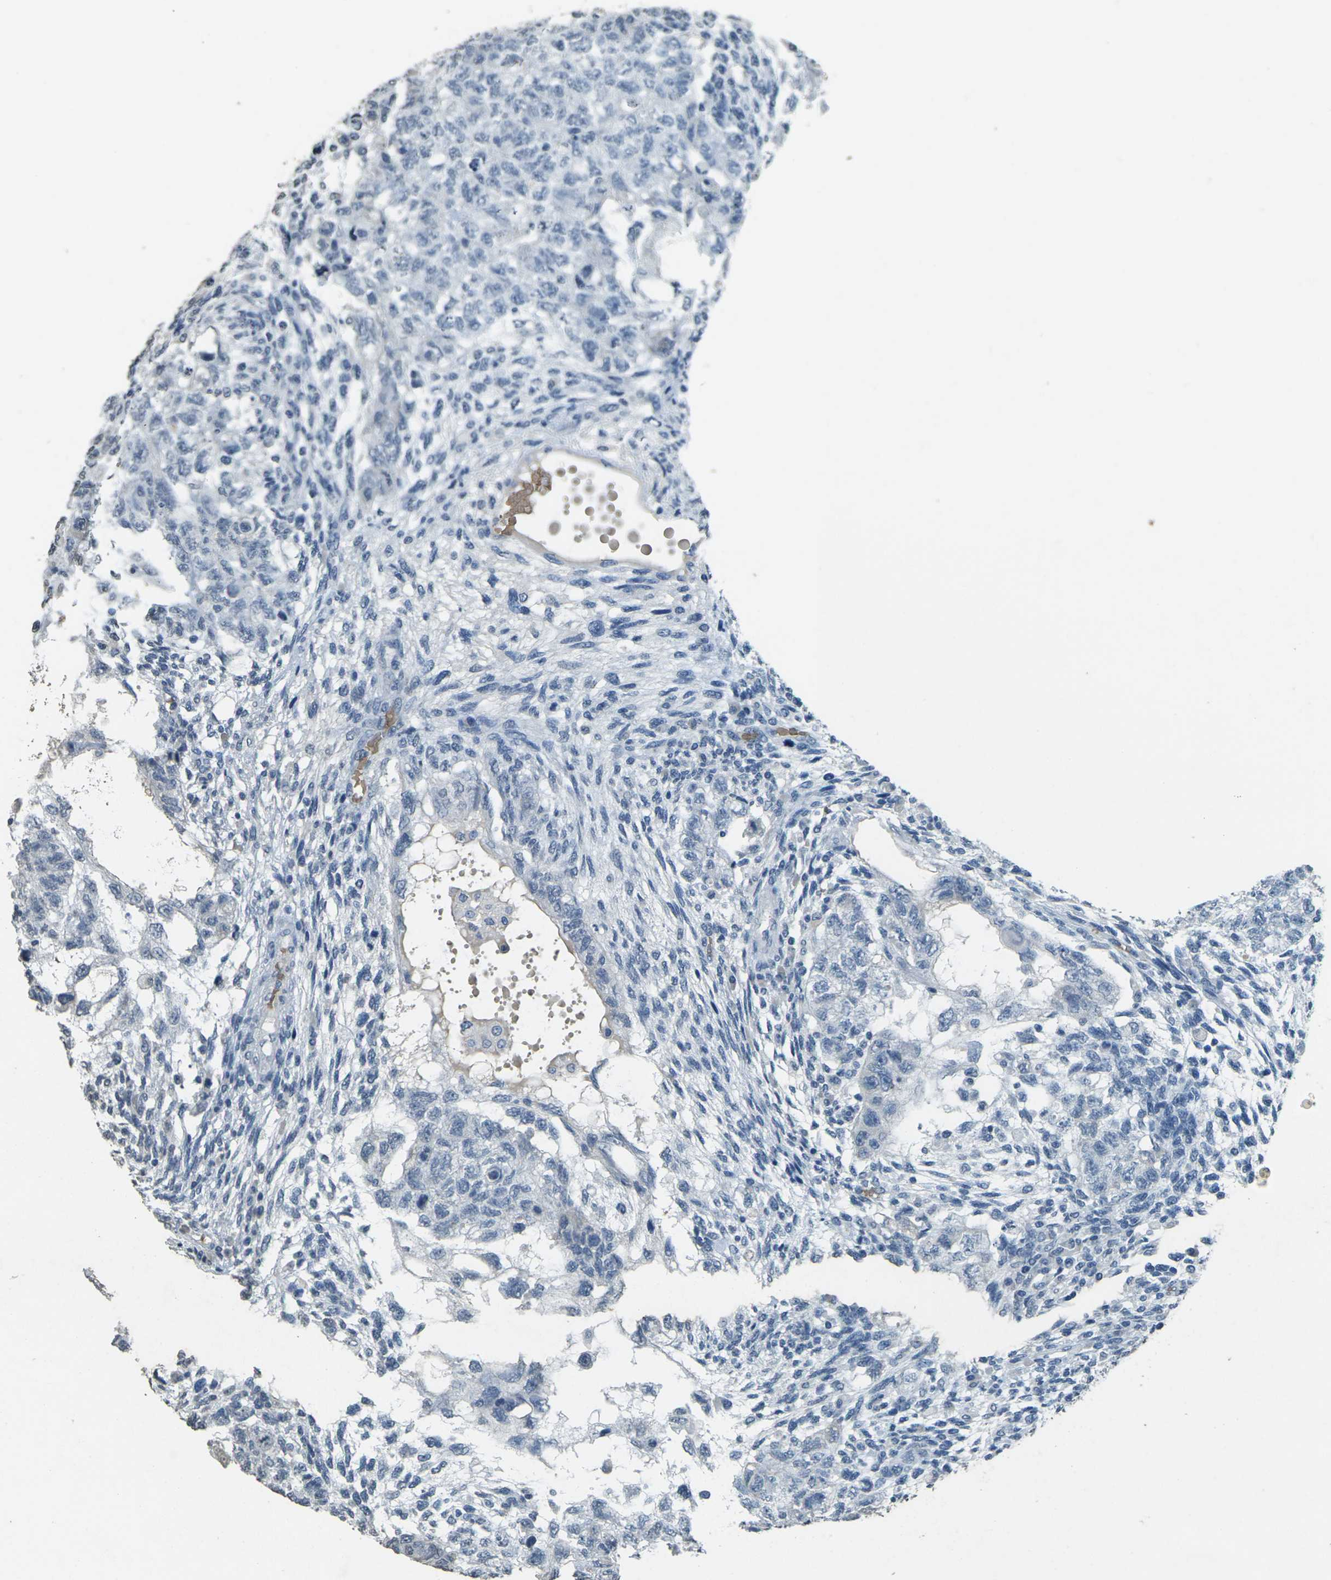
{"staining": {"intensity": "negative", "quantity": "none", "location": "none"}, "tissue": "testis cancer", "cell_type": "Tumor cells", "image_type": "cancer", "snomed": [{"axis": "morphology", "description": "Normal tissue, NOS"}, {"axis": "morphology", "description": "Carcinoma, Embryonal, NOS"}, {"axis": "topography", "description": "Testis"}], "caption": "This histopathology image is of embryonal carcinoma (testis) stained with immunohistochemistry (IHC) to label a protein in brown with the nuclei are counter-stained blue. There is no staining in tumor cells.", "gene": "HBB", "patient": {"sex": "male", "age": 36}}